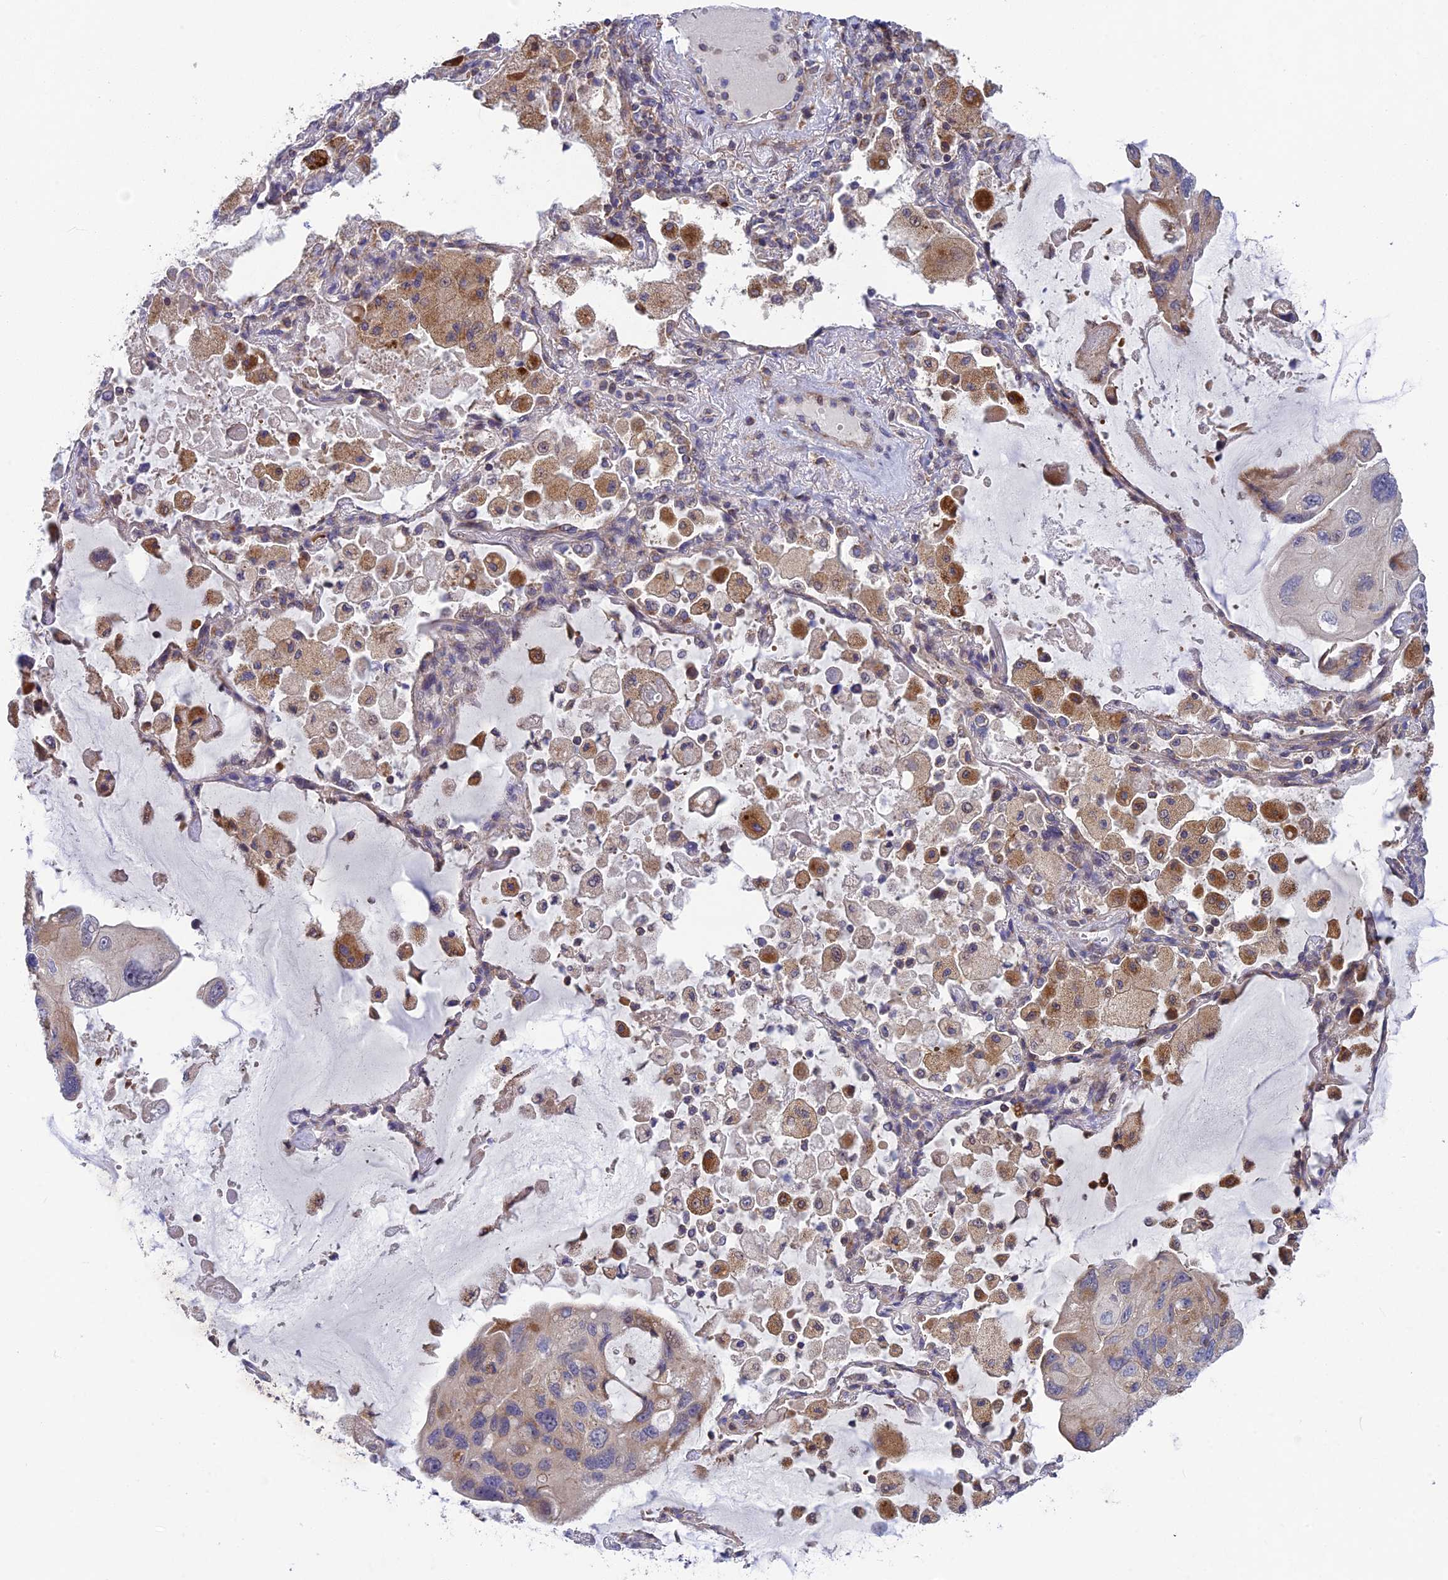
{"staining": {"intensity": "moderate", "quantity": "<25%", "location": "cytoplasmic/membranous"}, "tissue": "lung cancer", "cell_type": "Tumor cells", "image_type": "cancer", "snomed": [{"axis": "morphology", "description": "Squamous cell carcinoma, NOS"}, {"axis": "topography", "description": "Lung"}], "caption": "Protein staining demonstrates moderate cytoplasmic/membranous staining in about <25% of tumor cells in lung cancer. (brown staining indicates protein expression, while blue staining denotes nuclei).", "gene": "BLTP2", "patient": {"sex": "female", "age": 73}}